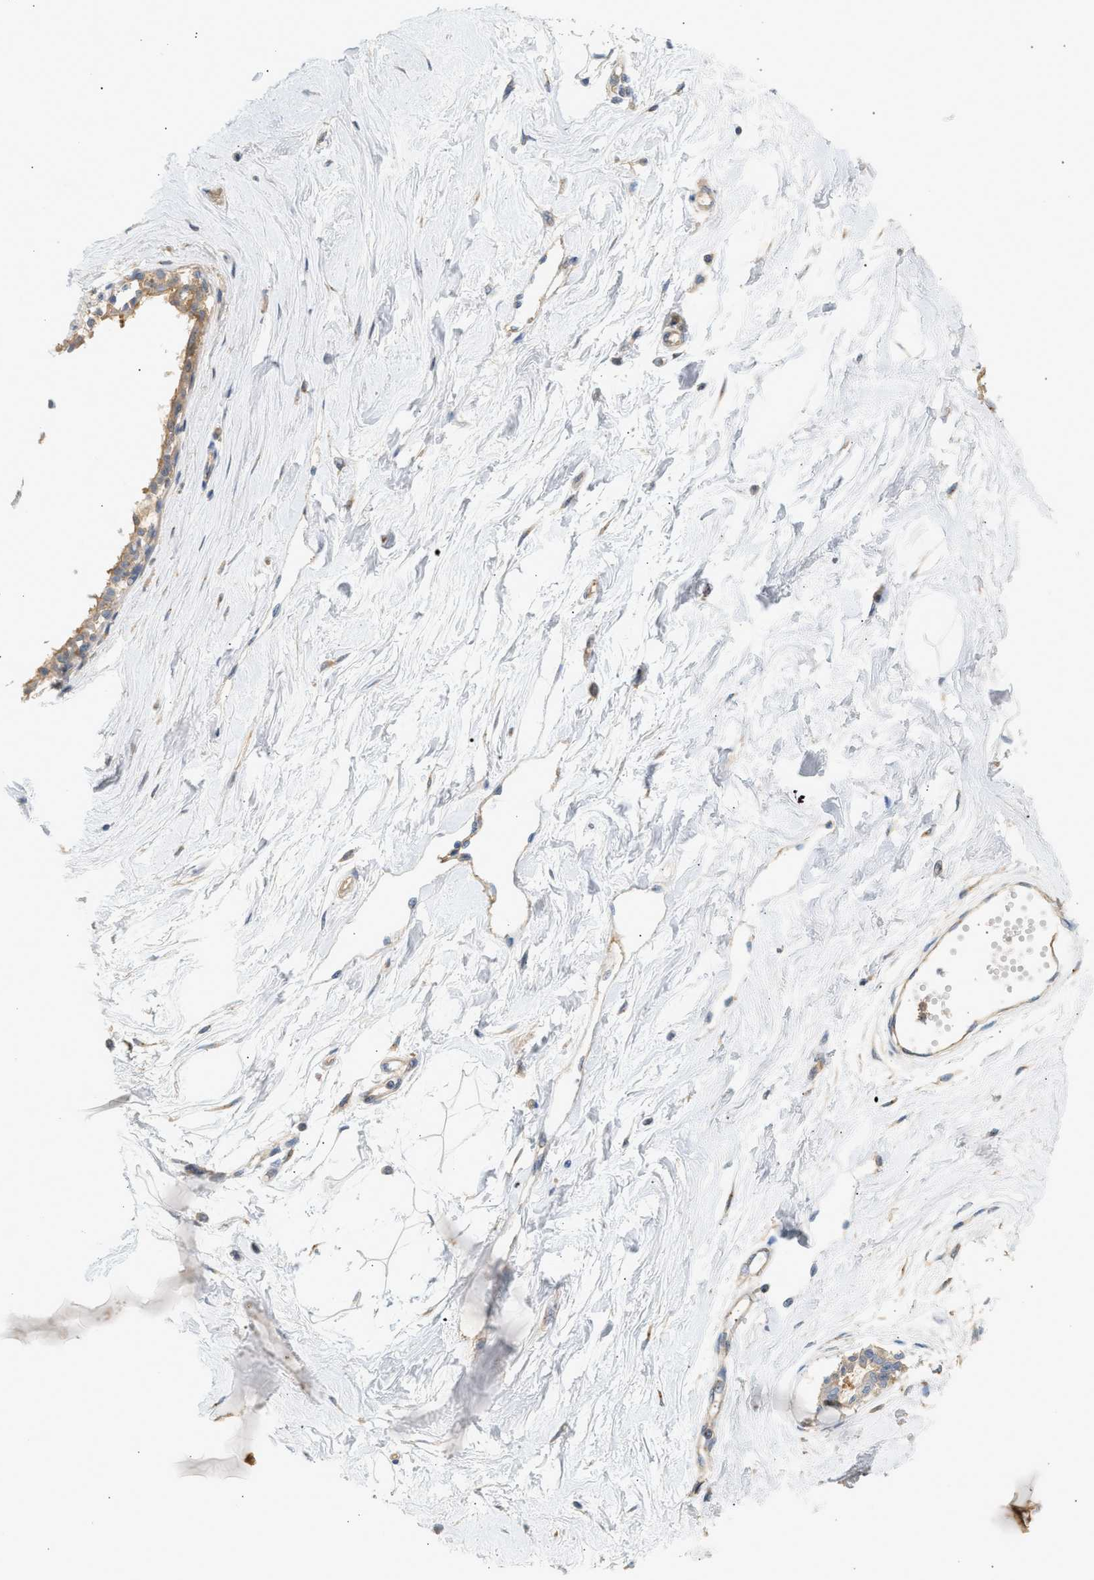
{"staining": {"intensity": "negative", "quantity": "none", "location": "none"}, "tissue": "breast", "cell_type": "Adipocytes", "image_type": "normal", "snomed": [{"axis": "morphology", "description": "Normal tissue, NOS"}, {"axis": "topography", "description": "Breast"}], "caption": "Immunohistochemistry of benign breast demonstrates no expression in adipocytes.", "gene": "PAFAH1B1", "patient": {"sex": "female", "age": 45}}